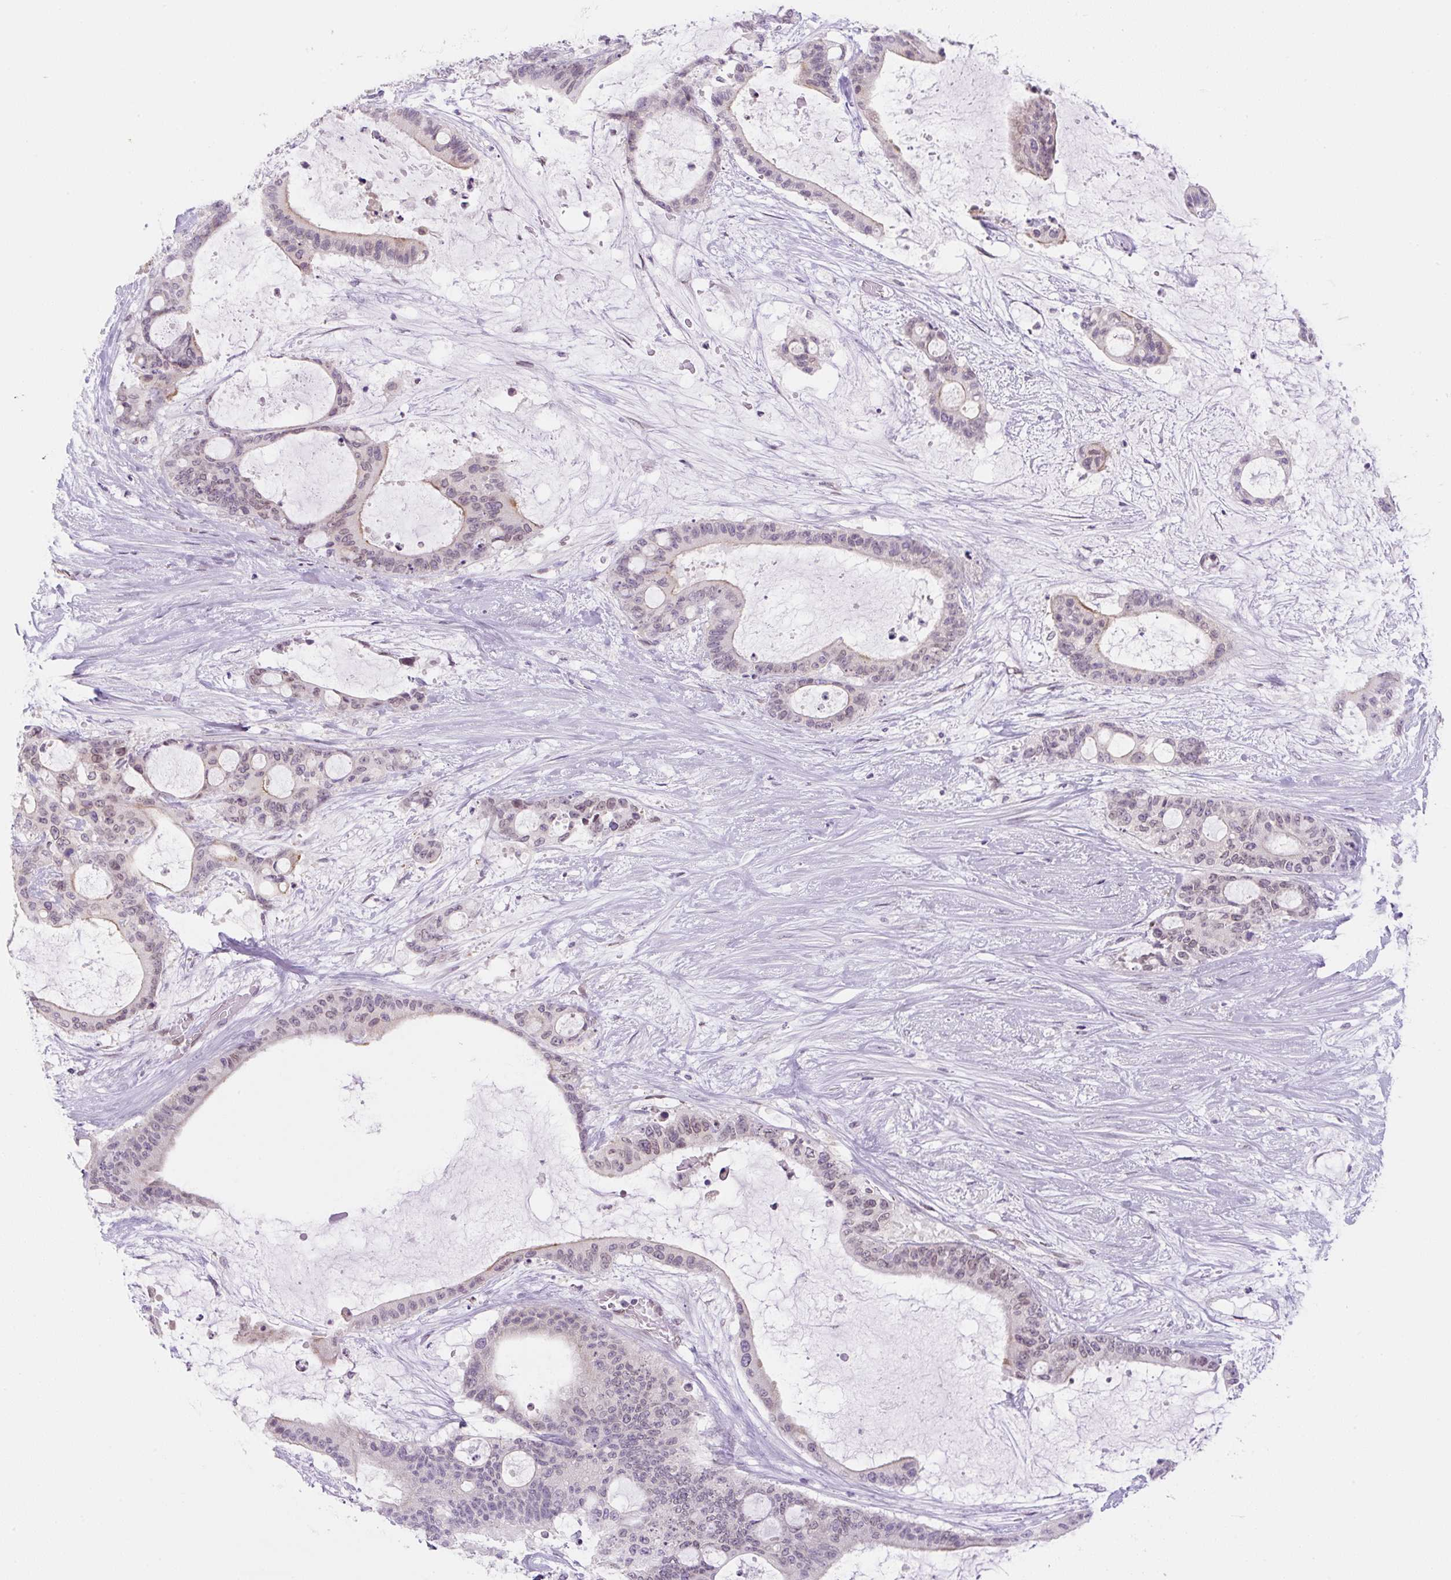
{"staining": {"intensity": "weak", "quantity": "25%-75%", "location": "cytoplasmic/membranous,nuclear"}, "tissue": "liver cancer", "cell_type": "Tumor cells", "image_type": "cancer", "snomed": [{"axis": "morphology", "description": "Normal tissue, NOS"}, {"axis": "morphology", "description": "Cholangiocarcinoma"}, {"axis": "topography", "description": "Liver"}, {"axis": "topography", "description": "Peripheral nerve tissue"}], "caption": "Immunohistochemistry (DAB) staining of liver cholangiocarcinoma displays weak cytoplasmic/membranous and nuclear protein positivity in approximately 25%-75% of tumor cells. Nuclei are stained in blue.", "gene": "SYNE3", "patient": {"sex": "female", "age": 73}}